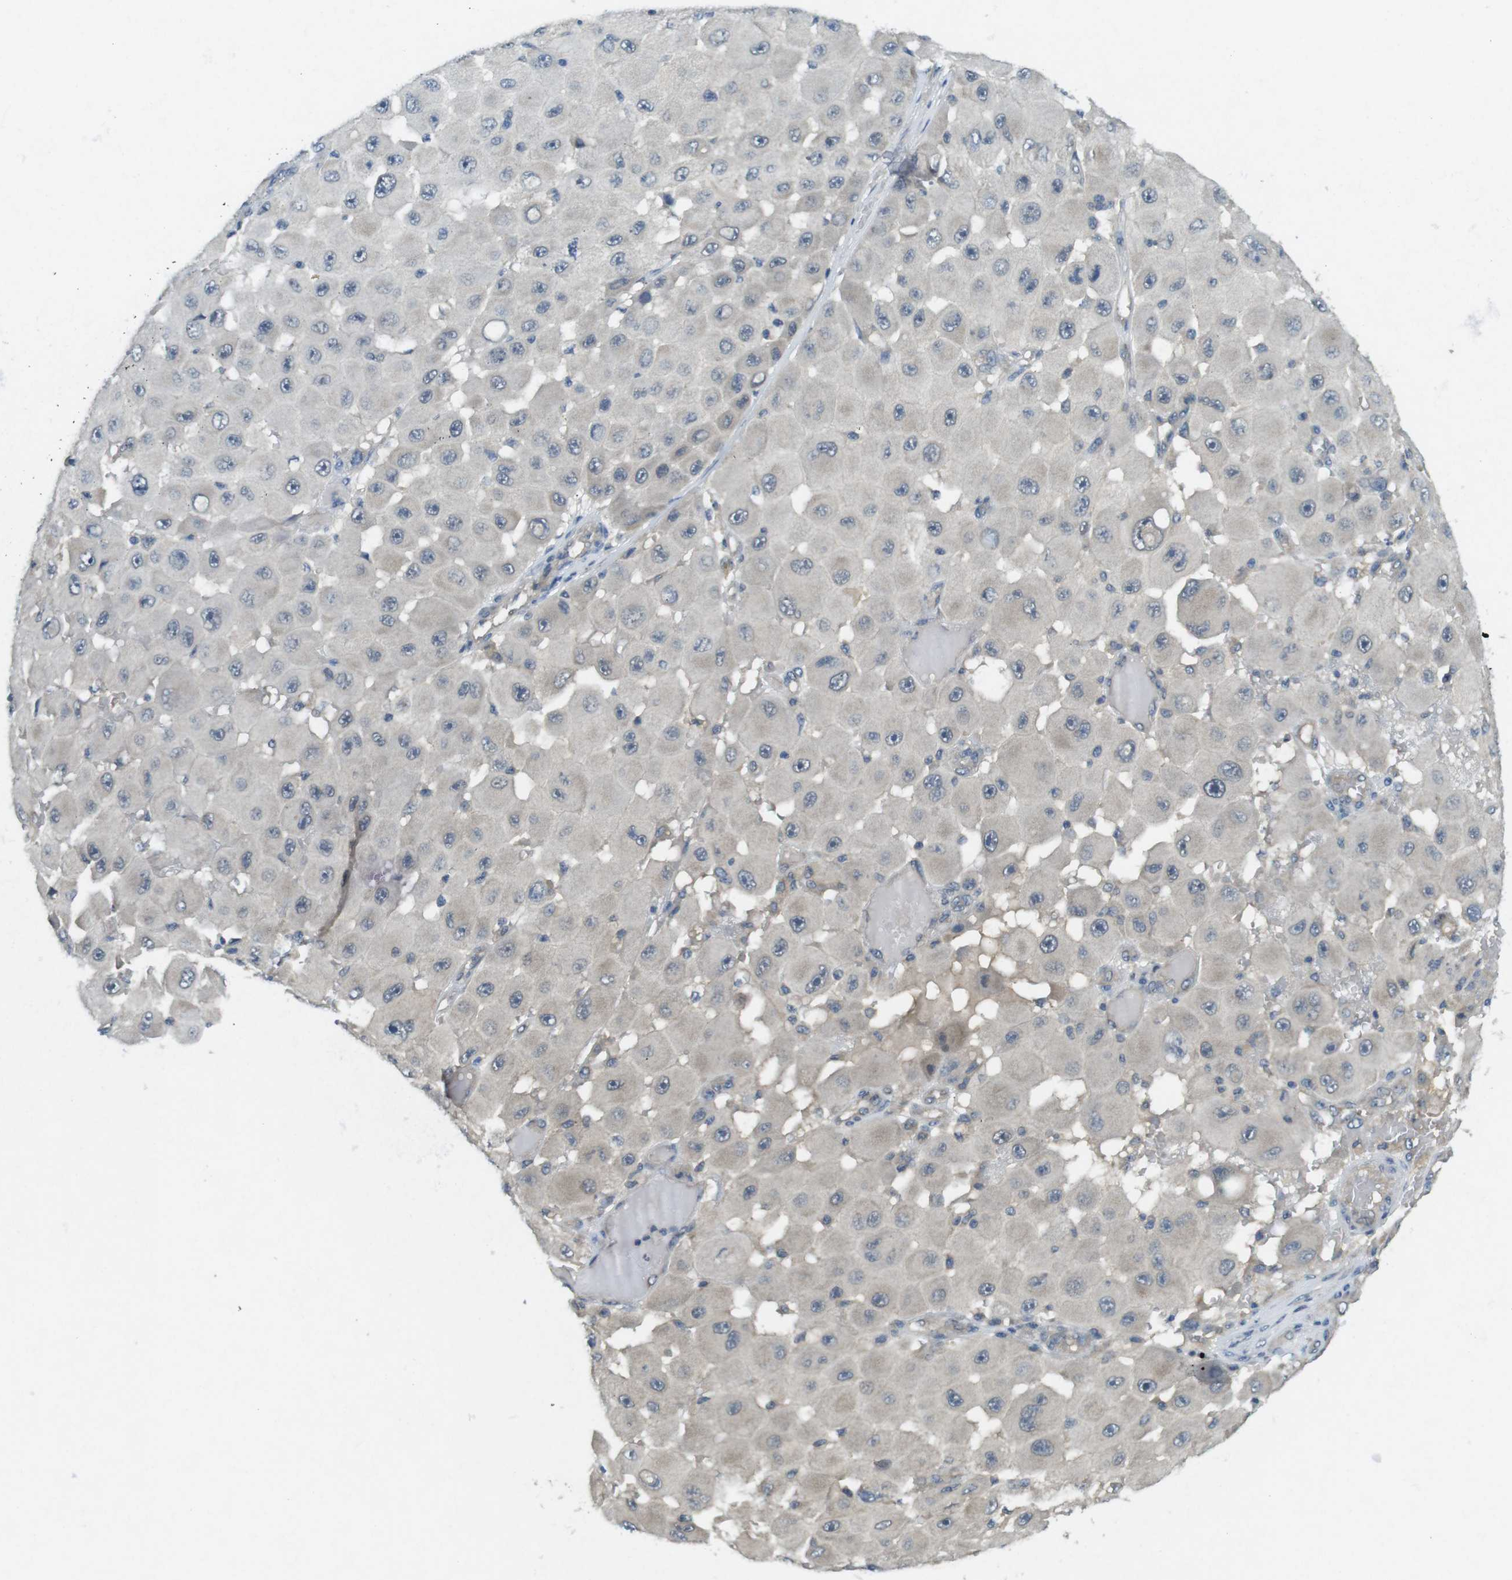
{"staining": {"intensity": "negative", "quantity": "none", "location": "none"}, "tissue": "melanoma", "cell_type": "Tumor cells", "image_type": "cancer", "snomed": [{"axis": "morphology", "description": "Malignant melanoma, NOS"}, {"axis": "topography", "description": "Skin"}], "caption": "This is a photomicrograph of immunohistochemistry (IHC) staining of malignant melanoma, which shows no staining in tumor cells.", "gene": "SUGT1", "patient": {"sex": "female", "age": 81}}